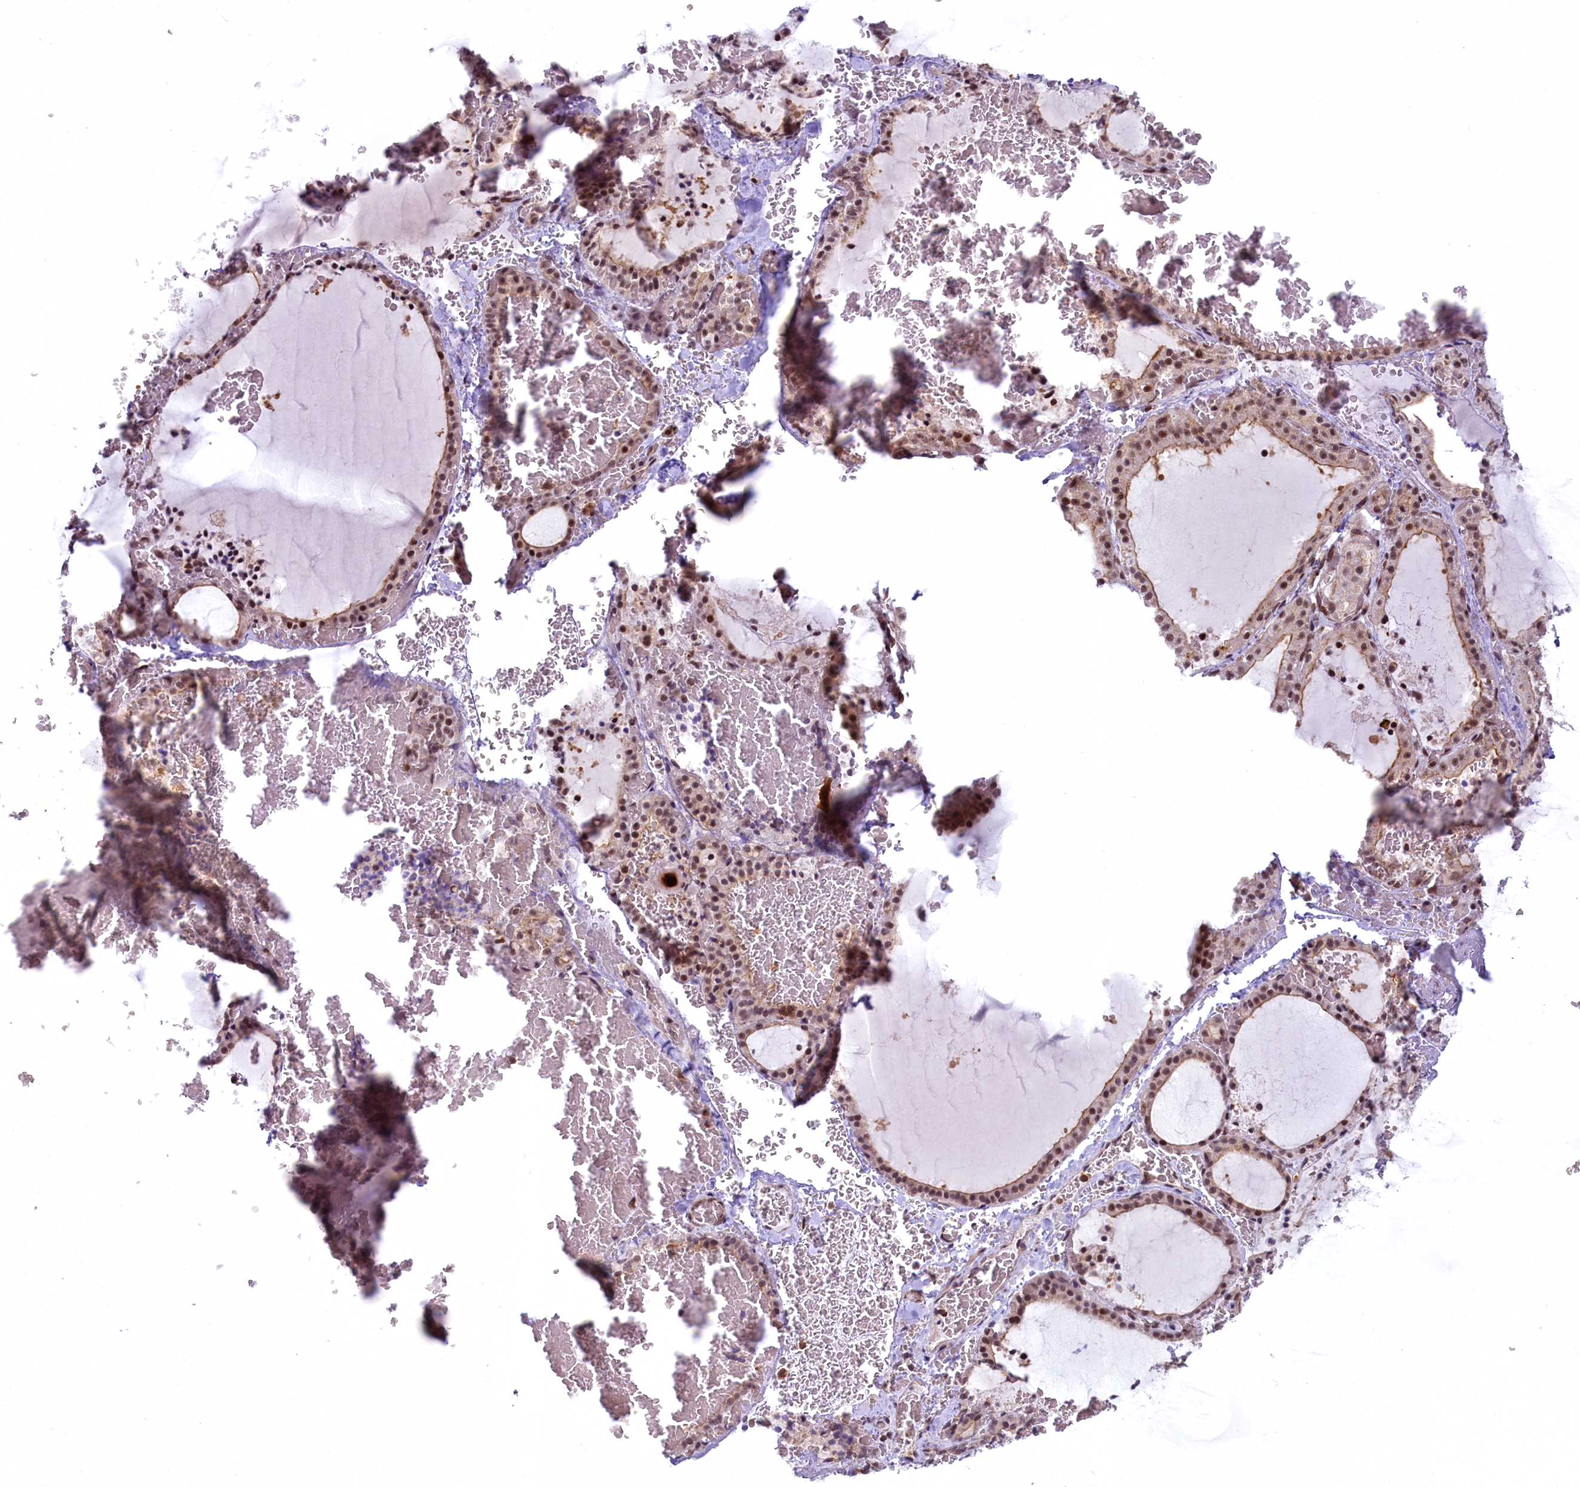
{"staining": {"intensity": "moderate", "quantity": ">75%", "location": "nuclear"}, "tissue": "thyroid gland", "cell_type": "Glandular cells", "image_type": "normal", "snomed": [{"axis": "morphology", "description": "Normal tissue, NOS"}, {"axis": "topography", "description": "Thyroid gland"}], "caption": "This image exhibits unremarkable thyroid gland stained with immunohistochemistry to label a protein in brown. The nuclear of glandular cells show moderate positivity for the protein. Nuclei are counter-stained blue.", "gene": "FCHO1", "patient": {"sex": "female", "age": 39}}